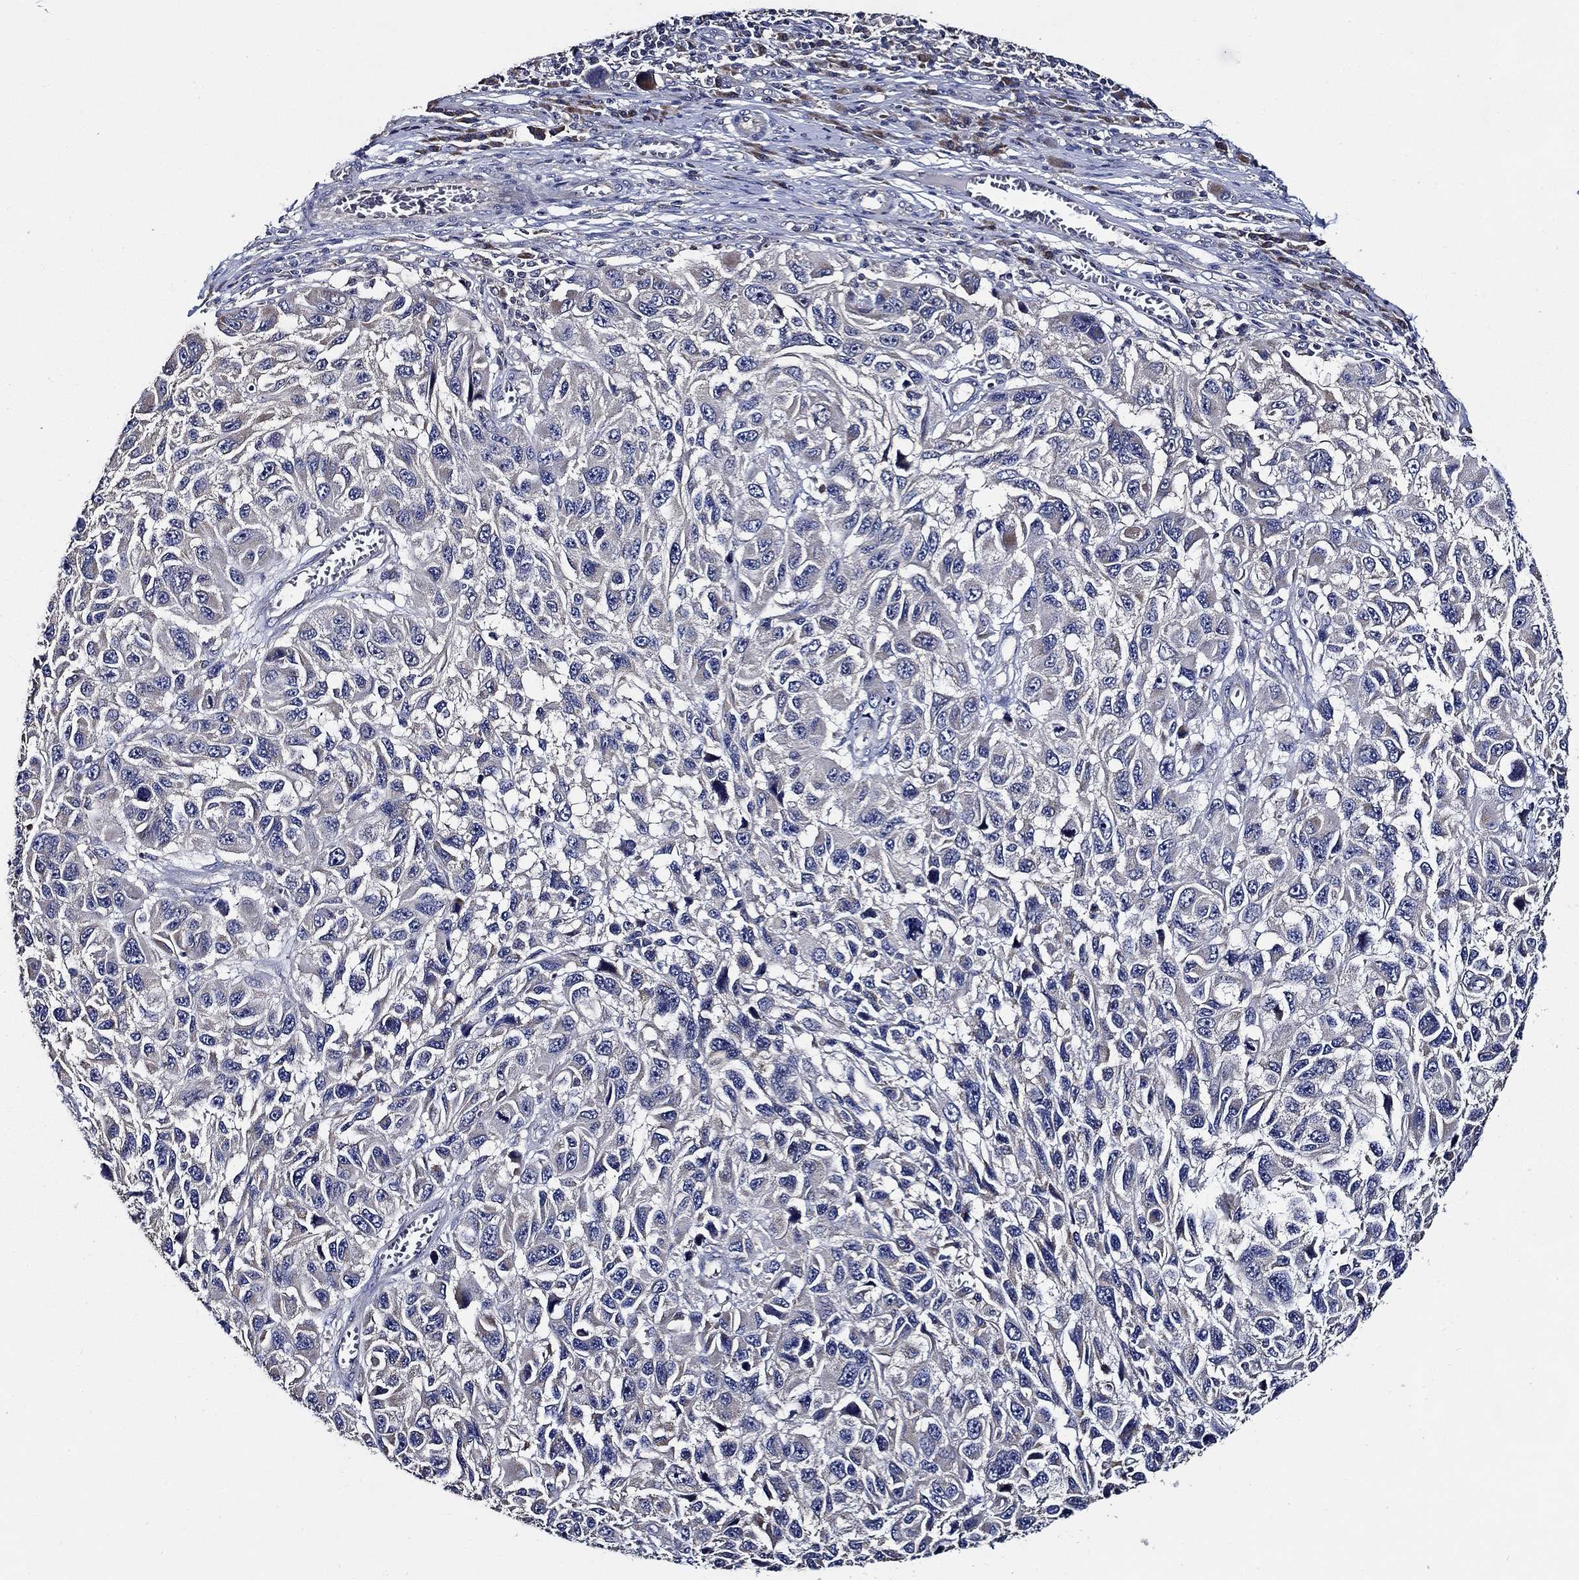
{"staining": {"intensity": "negative", "quantity": "none", "location": "none"}, "tissue": "melanoma", "cell_type": "Tumor cells", "image_type": "cancer", "snomed": [{"axis": "morphology", "description": "Malignant melanoma, NOS"}, {"axis": "topography", "description": "Skin"}], "caption": "Micrograph shows no significant protein expression in tumor cells of melanoma. Nuclei are stained in blue.", "gene": "WDR53", "patient": {"sex": "male", "age": 53}}